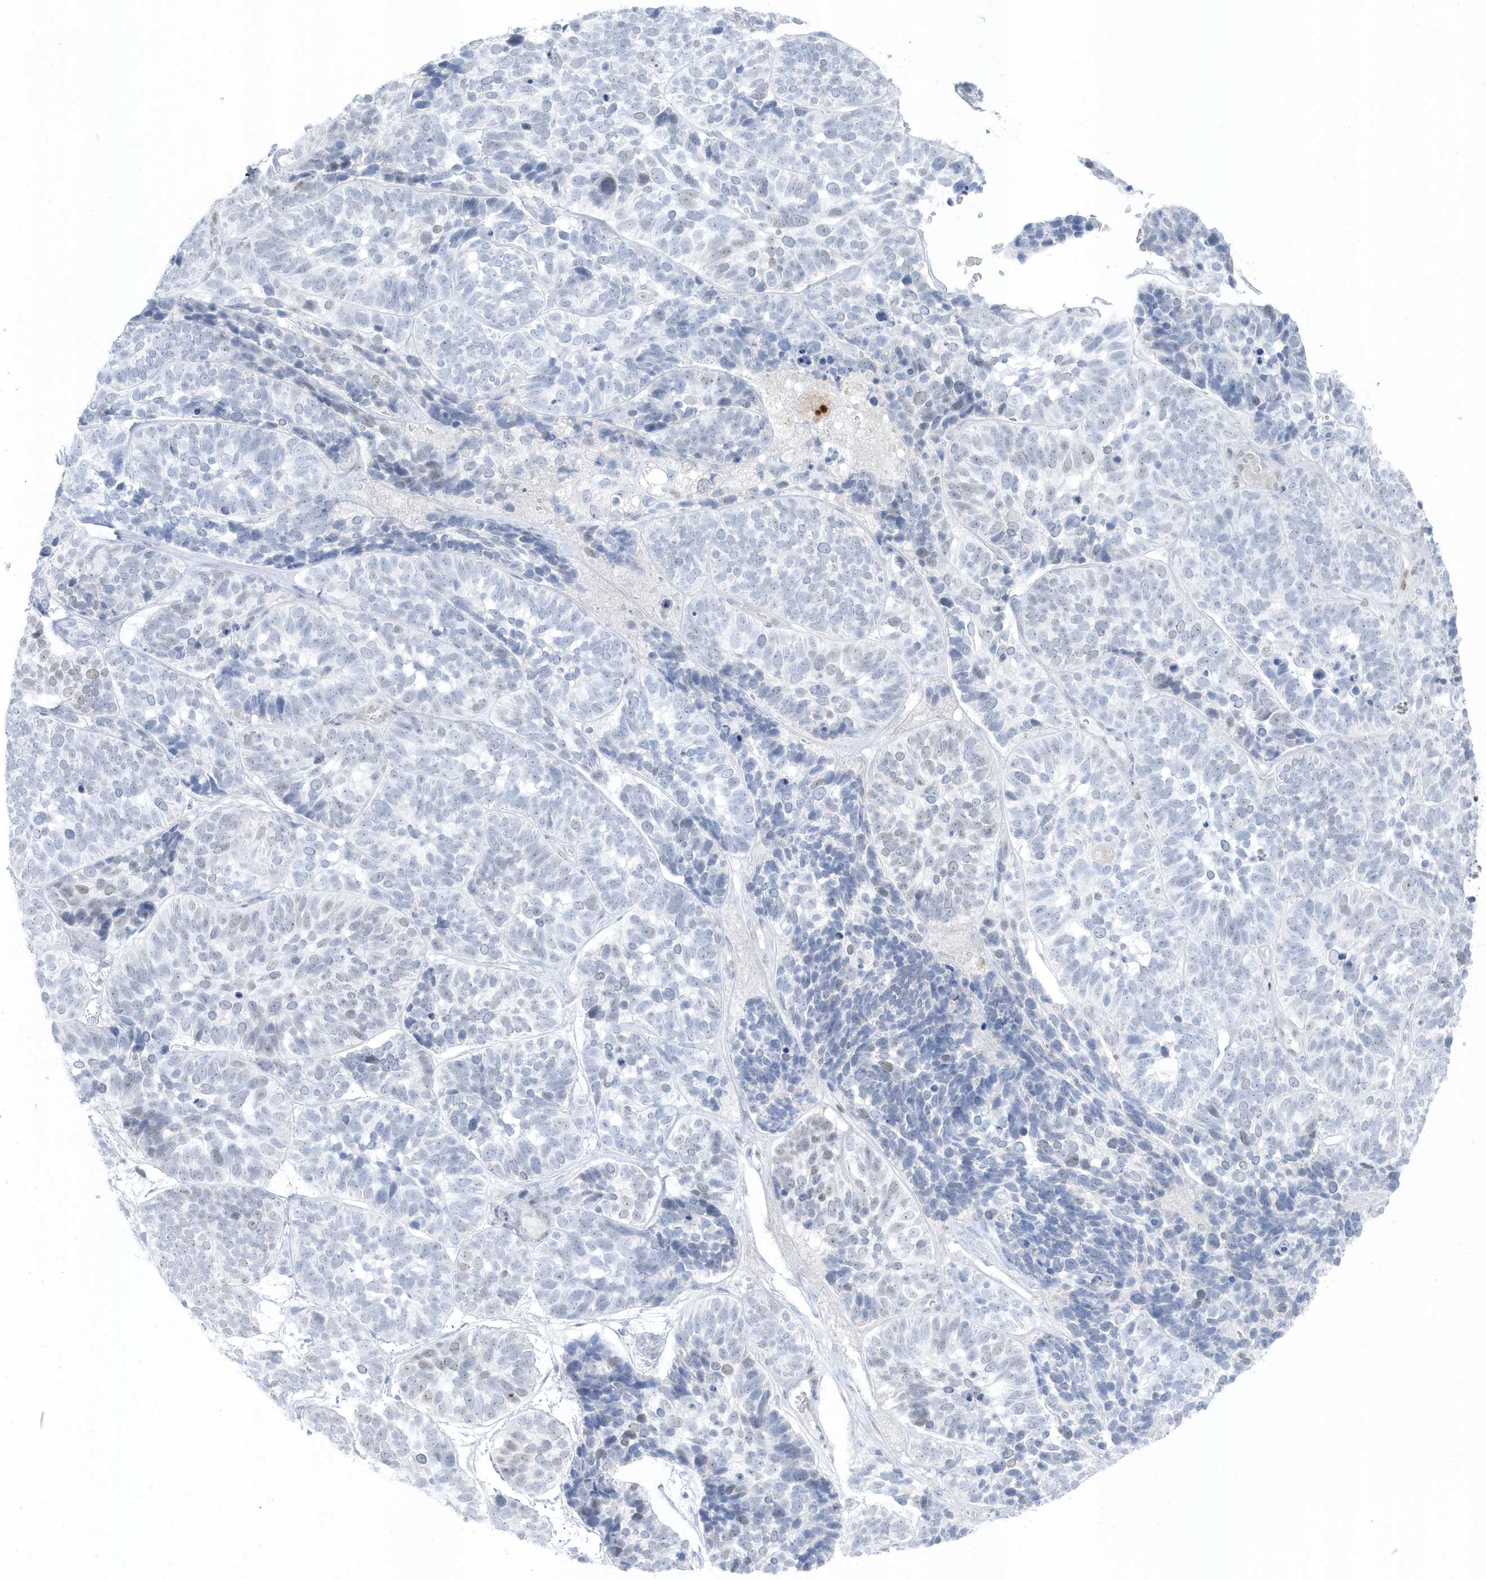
{"staining": {"intensity": "negative", "quantity": "none", "location": "none"}, "tissue": "skin cancer", "cell_type": "Tumor cells", "image_type": "cancer", "snomed": [{"axis": "morphology", "description": "Basal cell carcinoma"}, {"axis": "topography", "description": "Skin"}], "caption": "Immunohistochemical staining of human basal cell carcinoma (skin) exhibits no significant expression in tumor cells.", "gene": "SMIM34", "patient": {"sex": "male", "age": 62}}